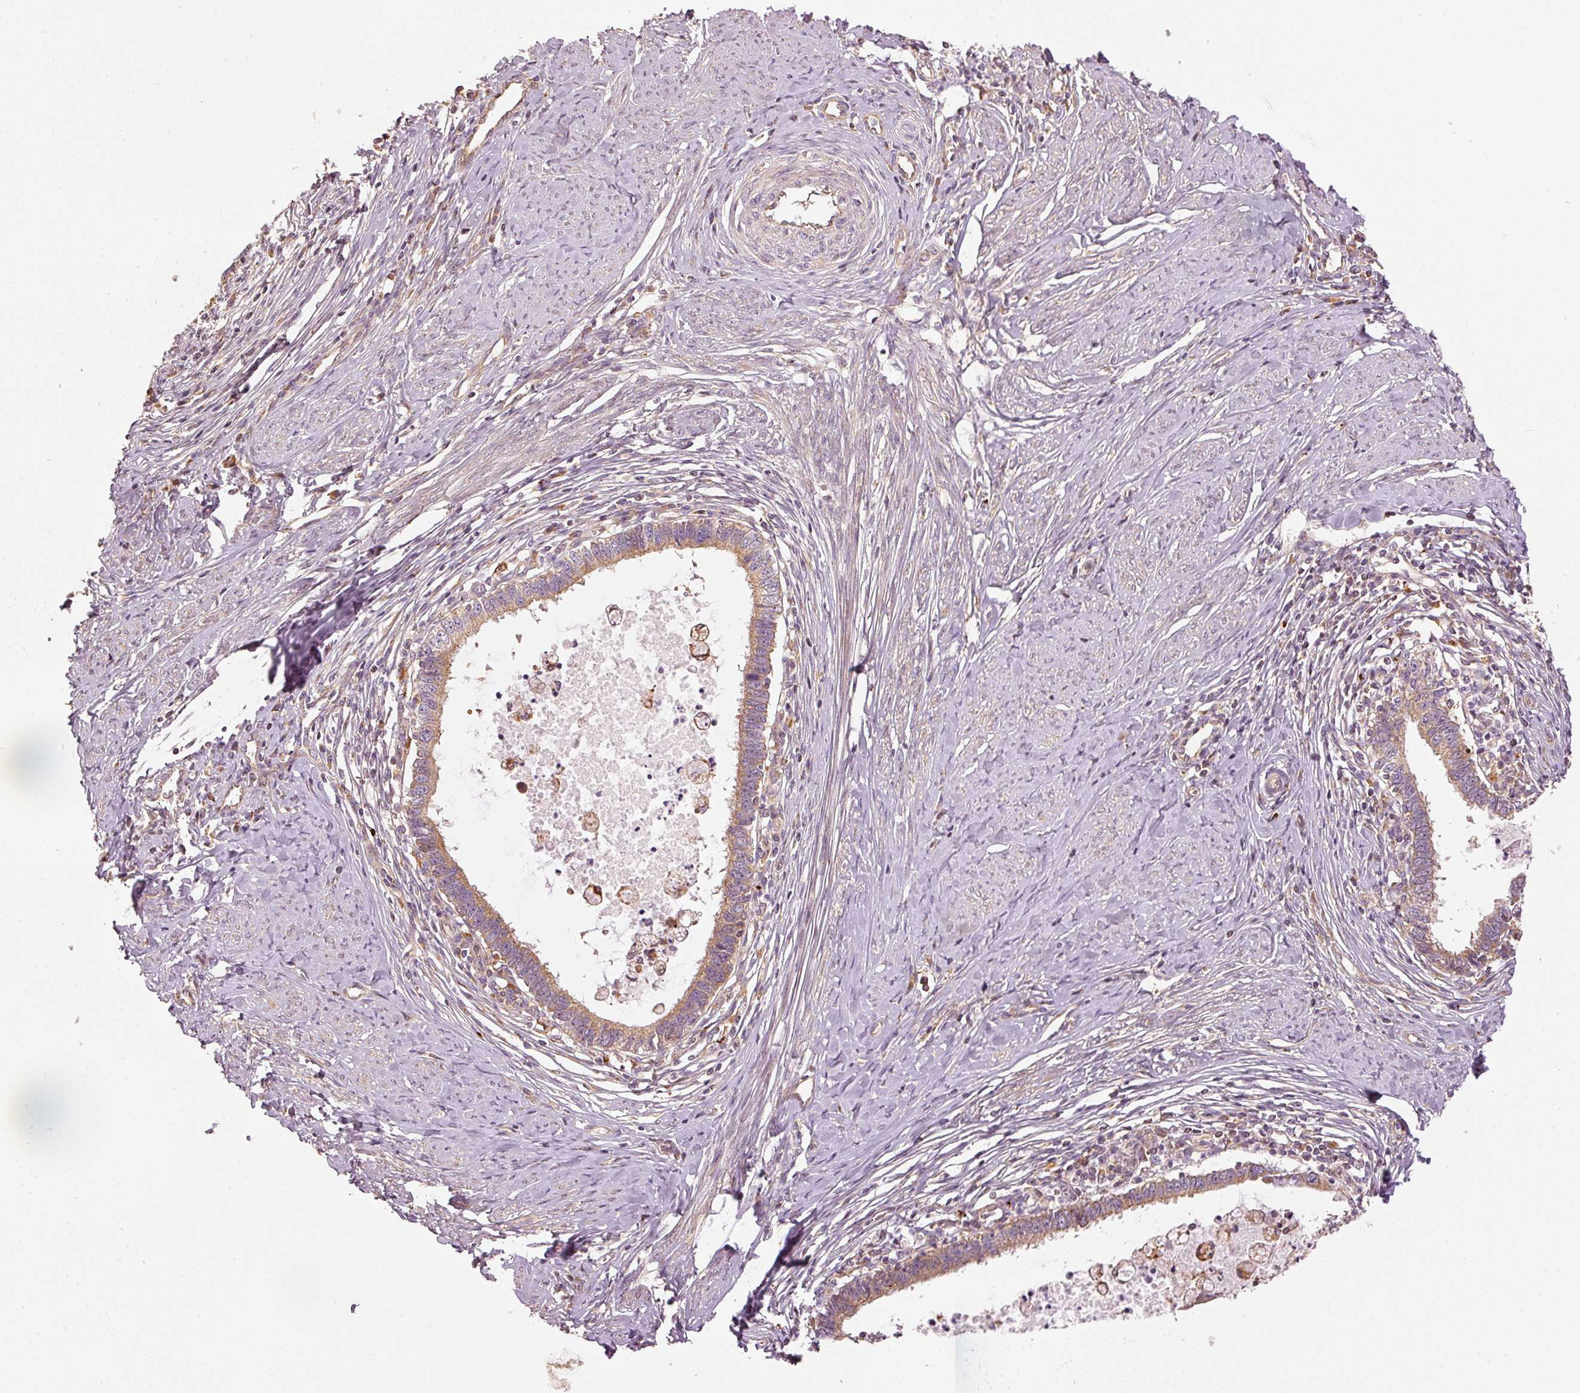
{"staining": {"intensity": "moderate", "quantity": ">75%", "location": "cytoplasmic/membranous"}, "tissue": "cervical cancer", "cell_type": "Tumor cells", "image_type": "cancer", "snomed": [{"axis": "morphology", "description": "Adenocarcinoma, NOS"}, {"axis": "topography", "description": "Cervix"}], "caption": "This image reveals IHC staining of human cervical cancer (adenocarcinoma), with medium moderate cytoplasmic/membranous expression in approximately >75% of tumor cells.", "gene": "MTHFD1L", "patient": {"sex": "female", "age": 36}}